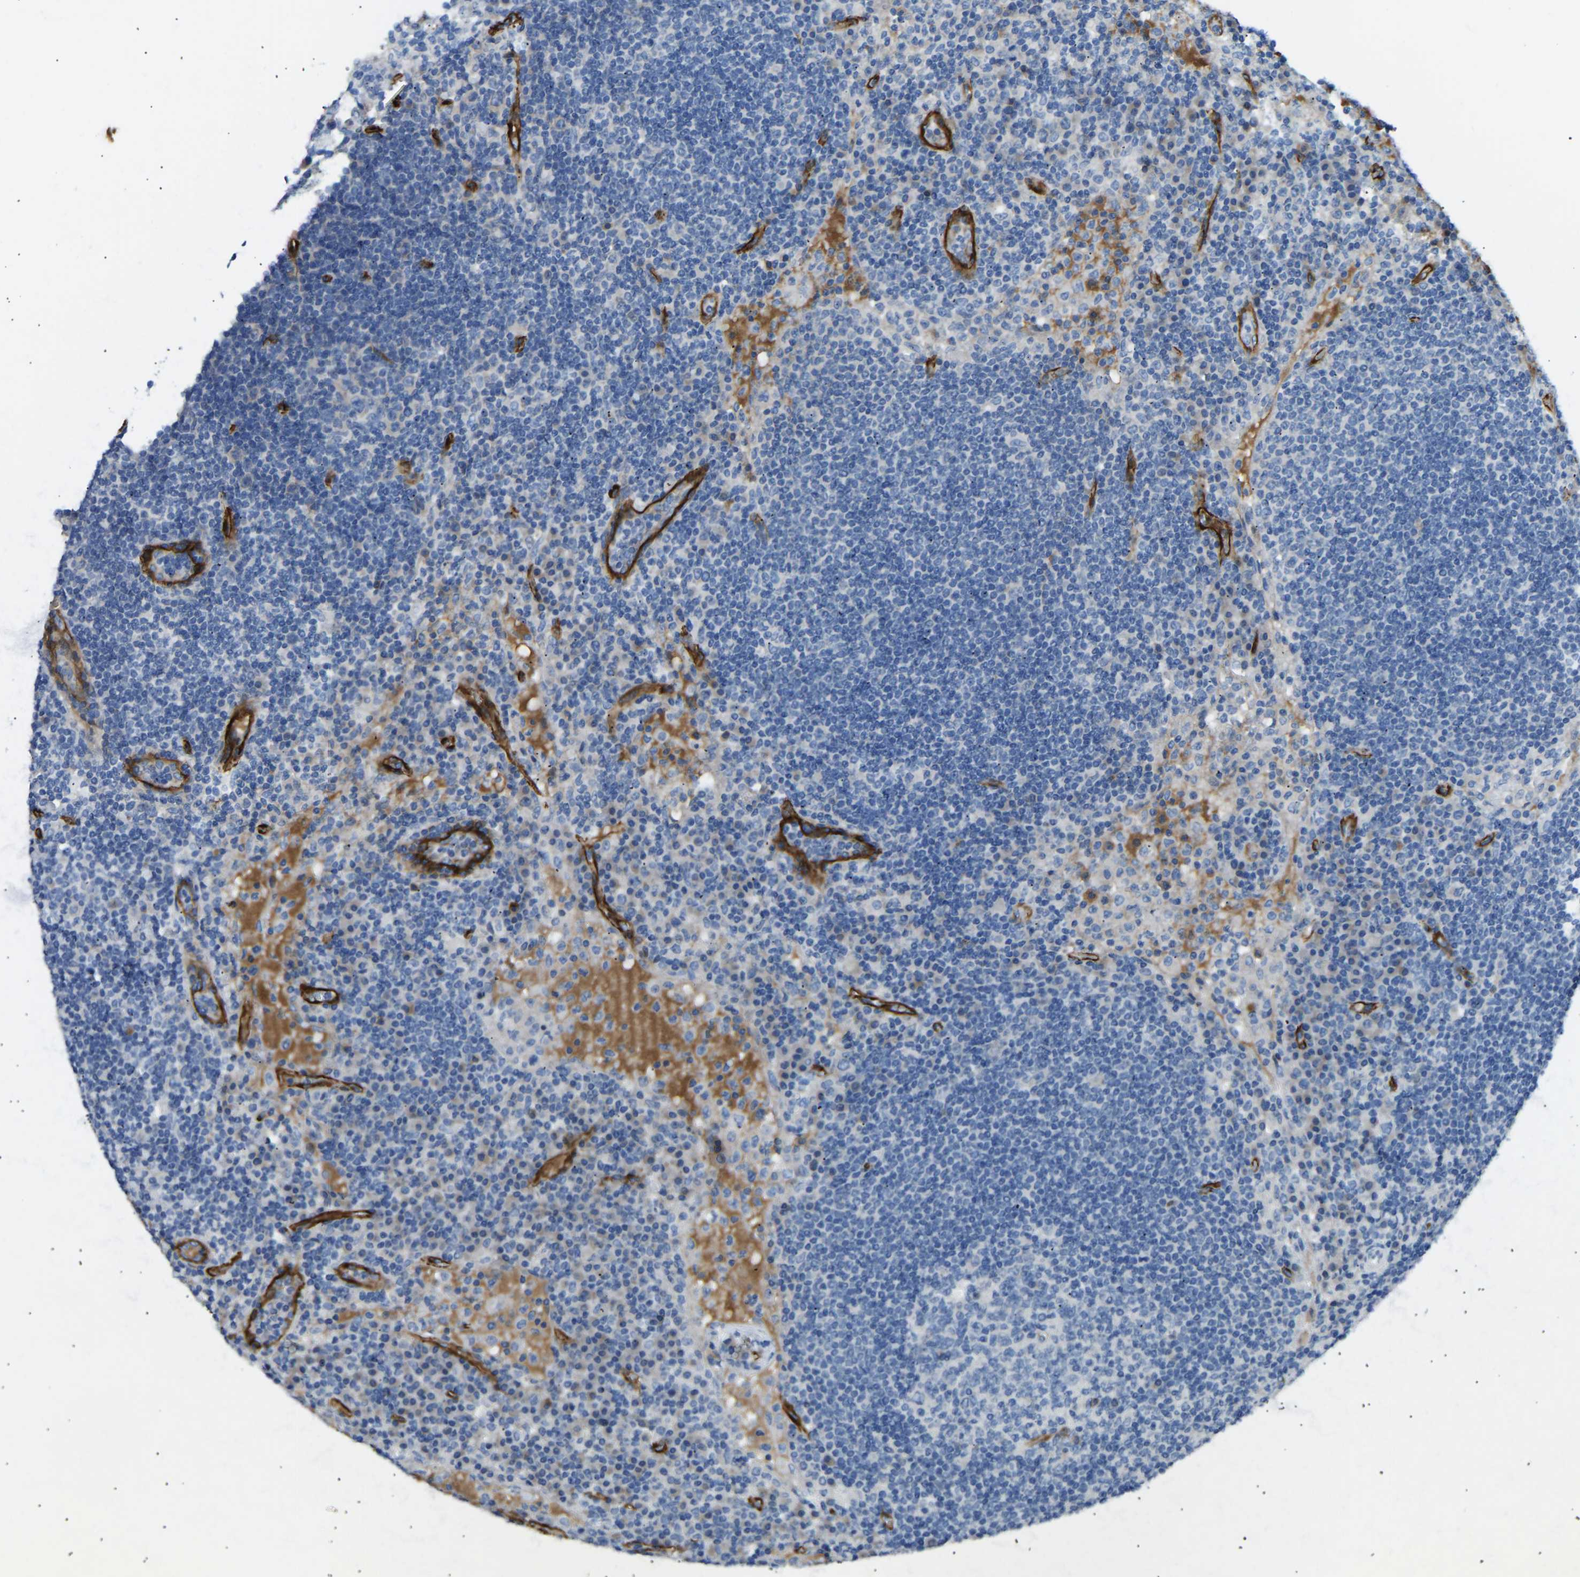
{"staining": {"intensity": "negative", "quantity": "none", "location": "none"}, "tissue": "lymph node", "cell_type": "Germinal center cells", "image_type": "normal", "snomed": [{"axis": "morphology", "description": "Normal tissue, NOS"}, {"axis": "topography", "description": "Lymph node"}], "caption": "This is an immunohistochemistry (IHC) histopathology image of normal human lymph node. There is no staining in germinal center cells.", "gene": "COL15A1", "patient": {"sex": "female", "age": 53}}